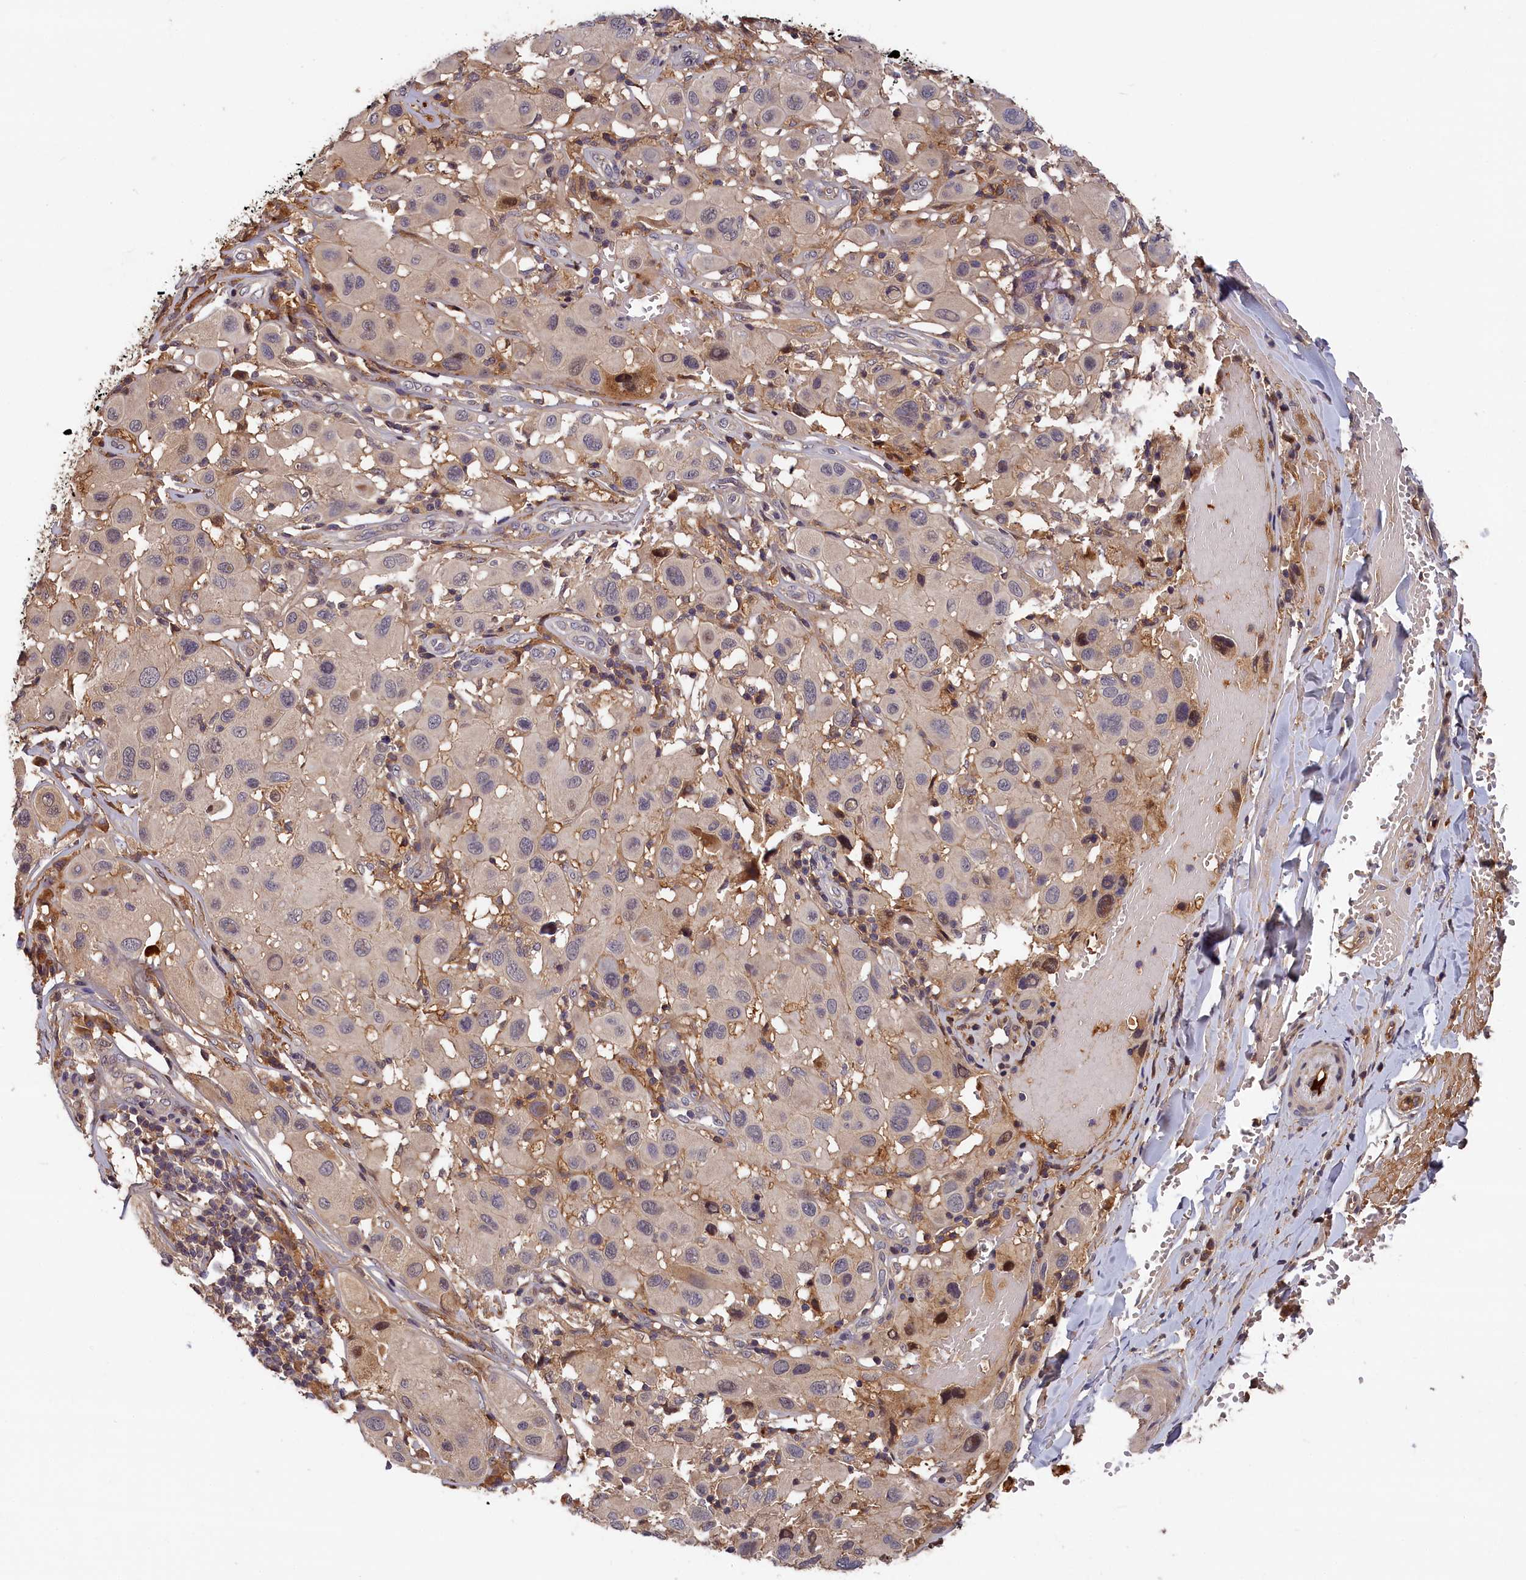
{"staining": {"intensity": "negative", "quantity": "none", "location": "none"}, "tissue": "melanoma", "cell_type": "Tumor cells", "image_type": "cancer", "snomed": [{"axis": "morphology", "description": "Malignant melanoma, Metastatic site"}, {"axis": "topography", "description": "Skin"}], "caption": "A histopathology image of melanoma stained for a protein displays no brown staining in tumor cells.", "gene": "ITIH1", "patient": {"sex": "male", "age": 41}}